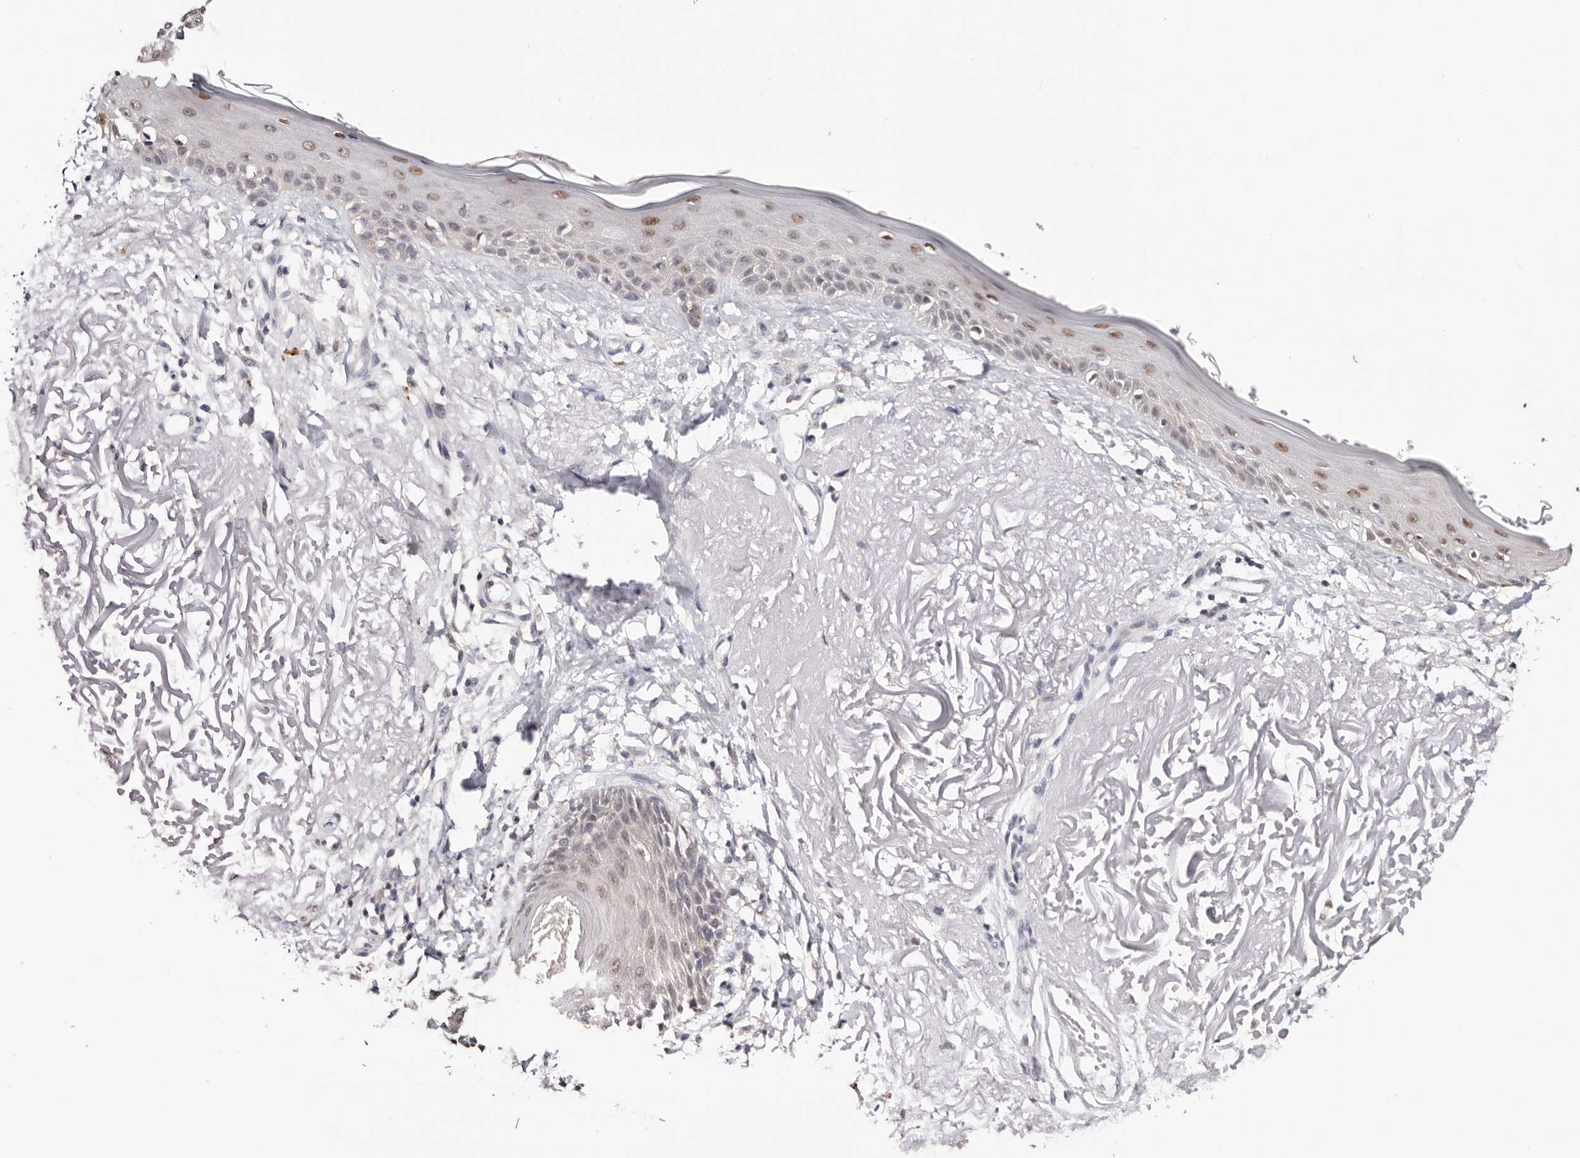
{"staining": {"intensity": "negative", "quantity": "none", "location": "none"}, "tissue": "skin", "cell_type": "Fibroblasts", "image_type": "normal", "snomed": [{"axis": "morphology", "description": "Normal tissue, NOS"}, {"axis": "topography", "description": "Skin"}, {"axis": "topography", "description": "Skeletal muscle"}], "caption": "Fibroblasts are negative for brown protein staining in normal skin. (DAB immunohistochemistry (IHC) with hematoxylin counter stain).", "gene": "TYW3", "patient": {"sex": "male", "age": 83}}